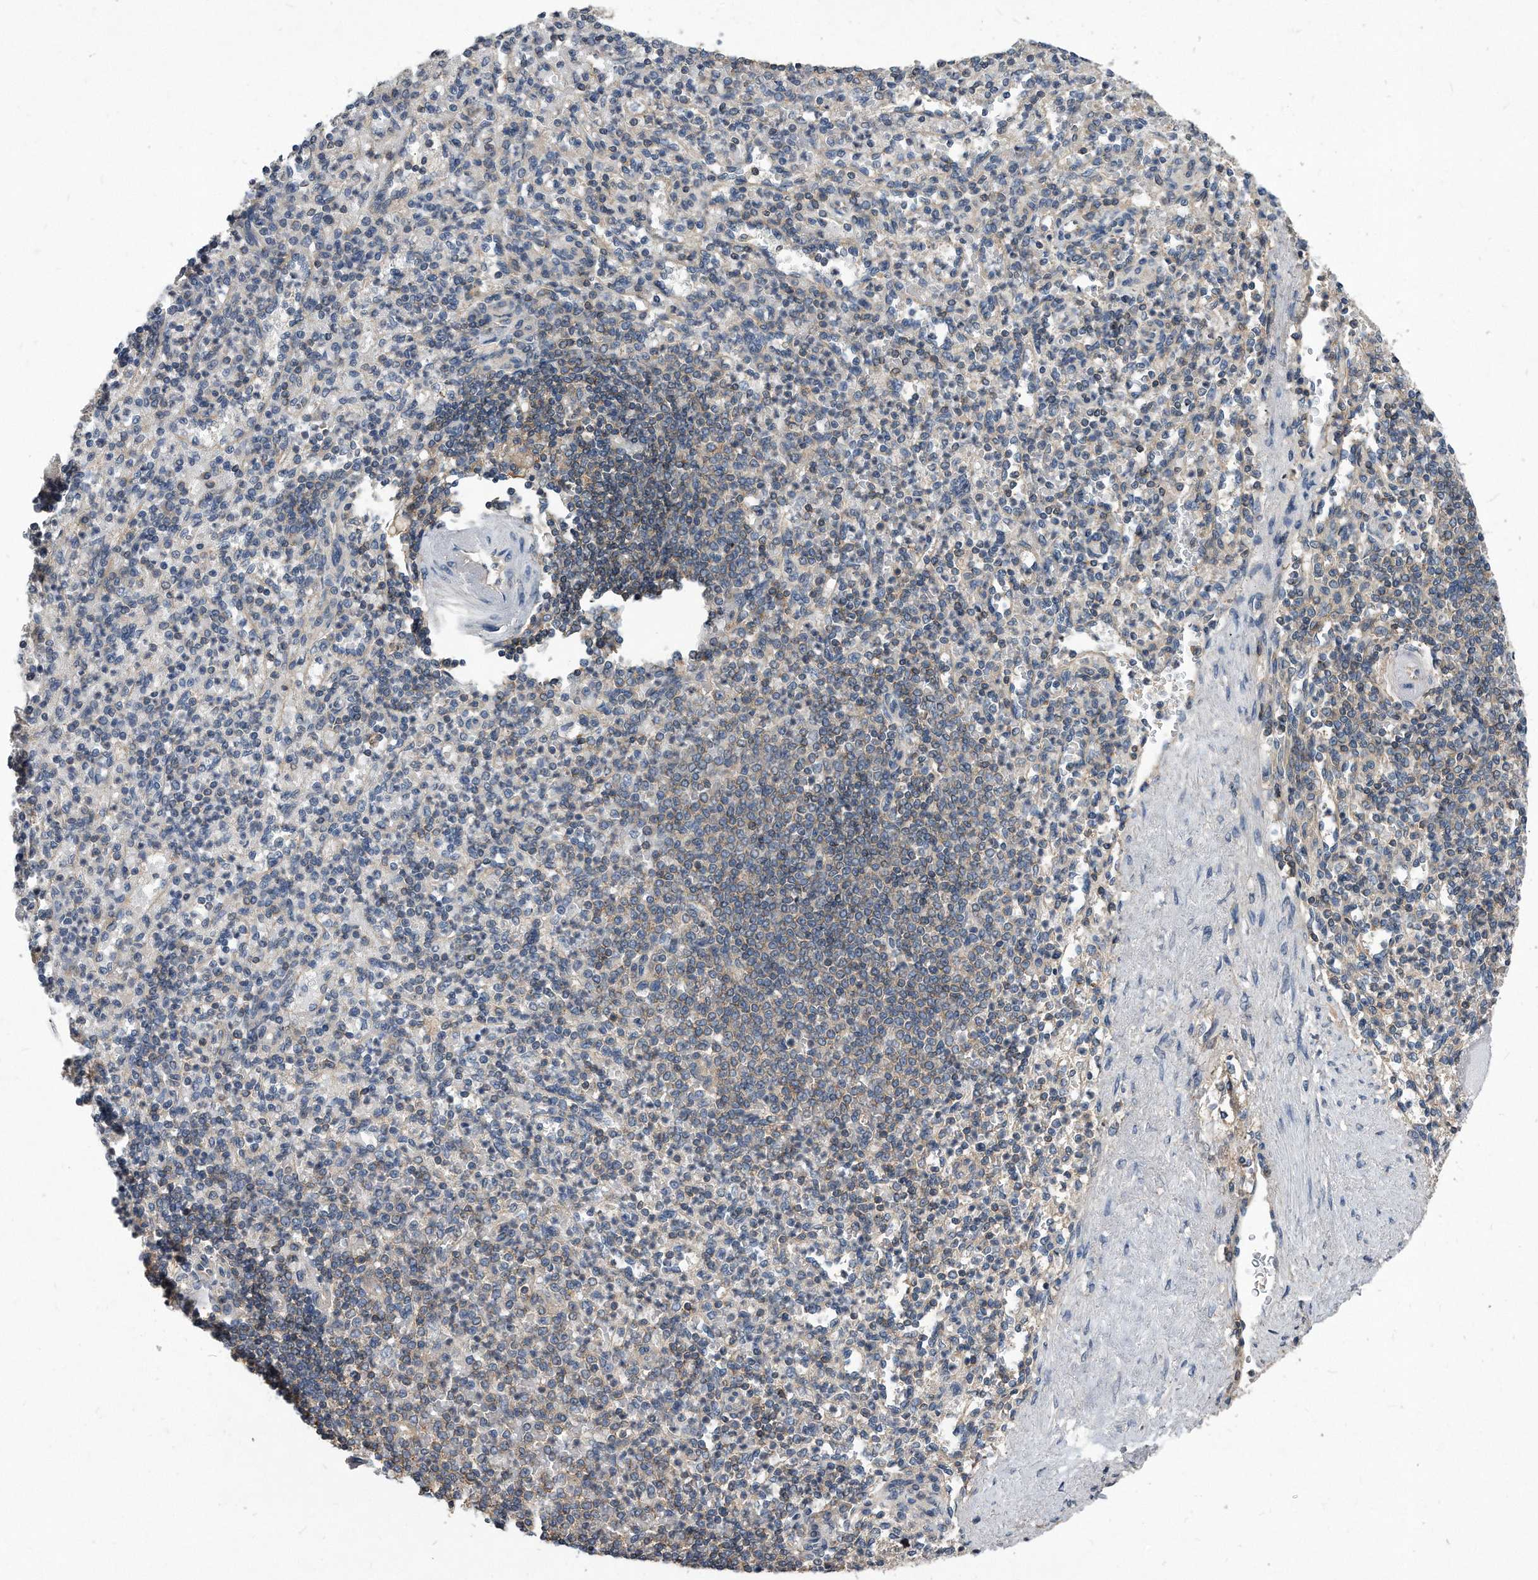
{"staining": {"intensity": "negative", "quantity": "none", "location": "none"}, "tissue": "spleen", "cell_type": "Cells in red pulp", "image_type": "normal", "snomed": [{"axis": "morphology", "description": "Normal tissue, NOS"}, {"axis": "topography", "description": "Spleen"}], "caption": "Immunohistochemistry of unremarkable human spleen exhibits no expression in cells in red pulp. (Immunohistochemistry (ihc), brightfield microscopy, high magnification).", "gene": "ATG5", "patient": {"sex": "female", "age": 74}}